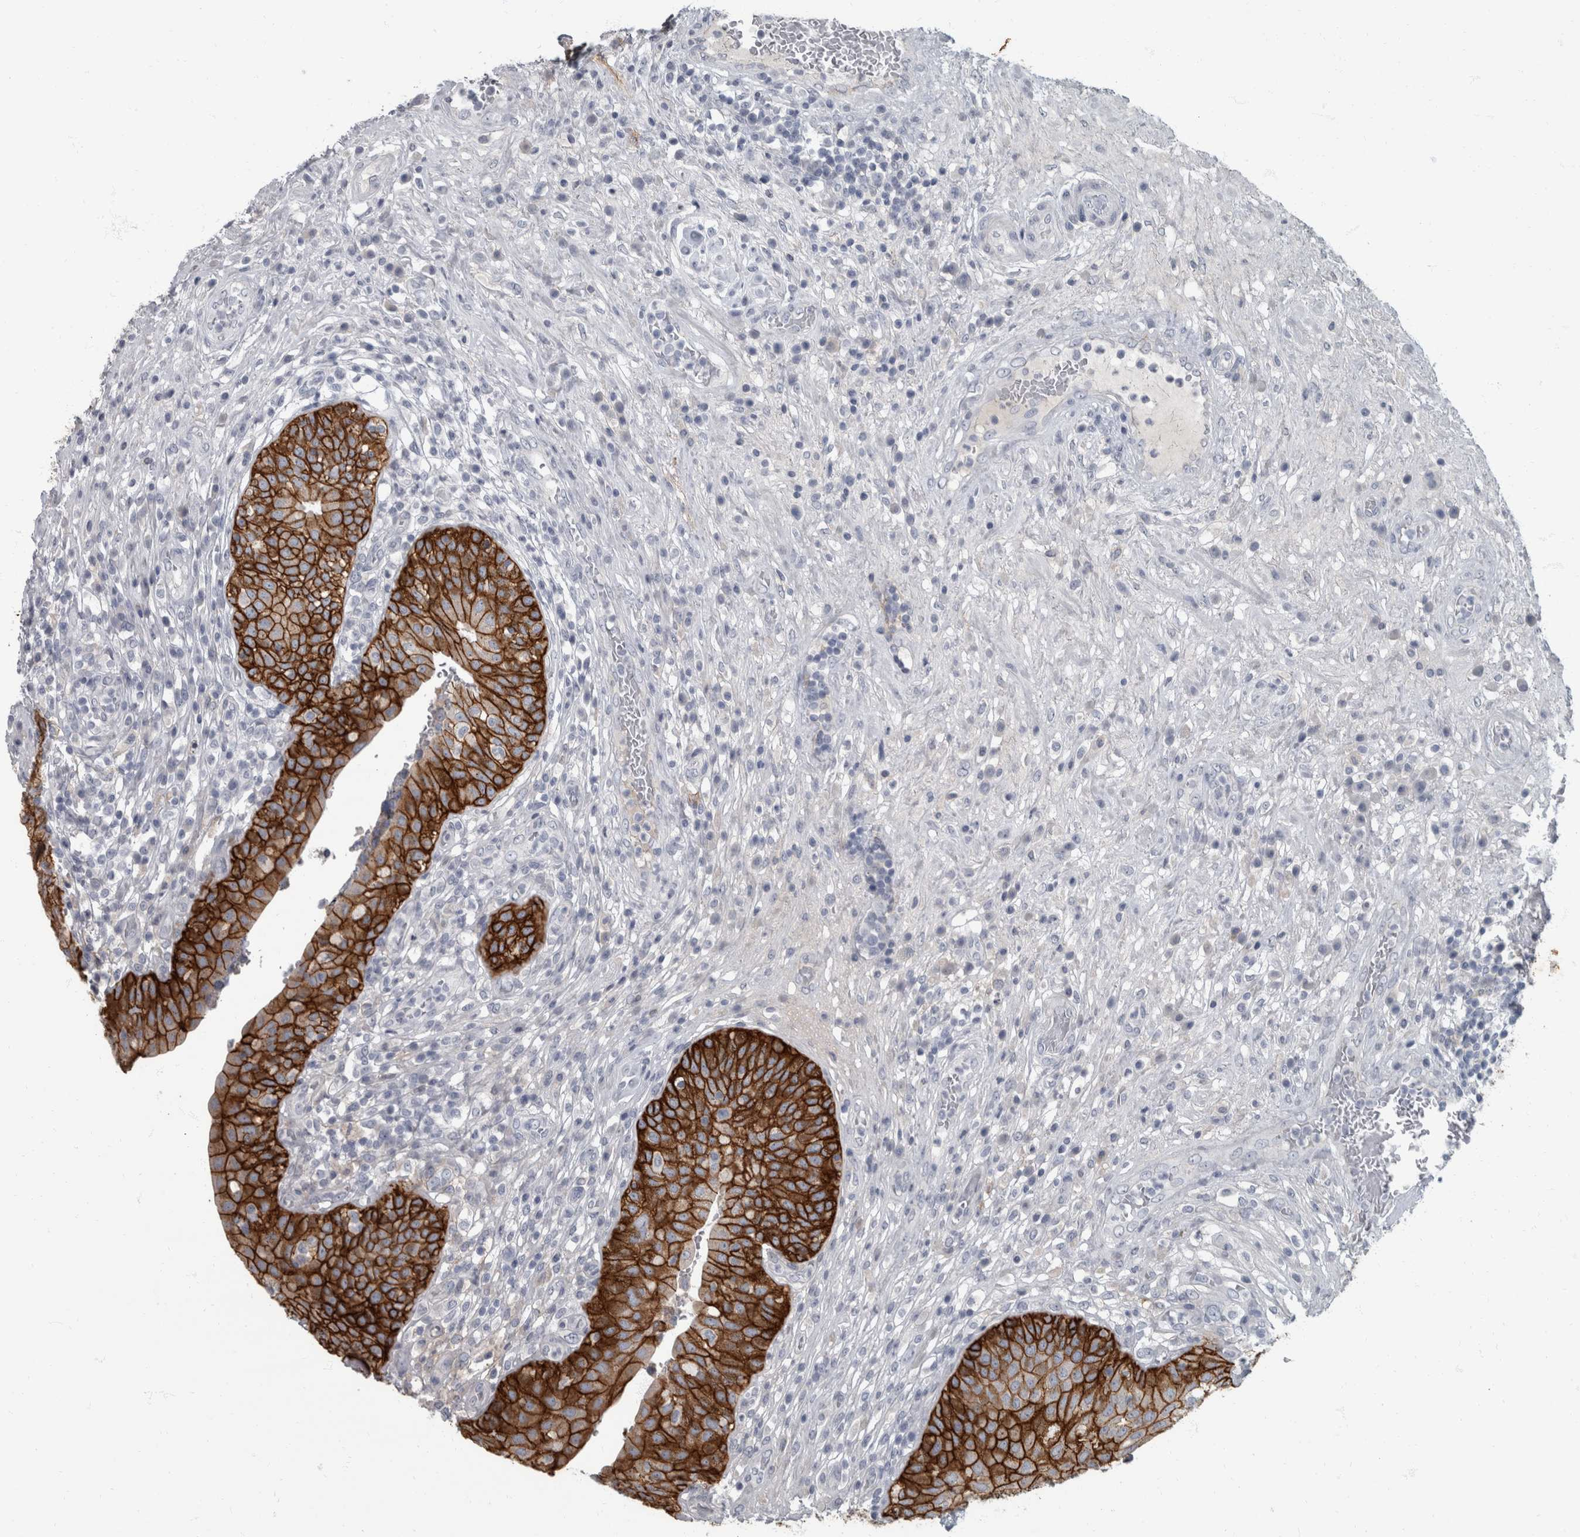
{"staining": {"intensity": "strong", "quantity": ">75%", "location": "cytoplasmic/membranous"}, "tissue": "urinary bladder", "cell_type": "Urothelial cells", "image_type": "normal", "snomed": [{"axis": "morphology", "description": "Normal tissue, NOS"}, {"axis": "topography", "description": "Urinary bladder"}], "caption": "Immunohistochemical staining of unremarkable human urinary bladder exhibits >75% levels of strong cytoplasmic/membranous protein expression in about >75% of urothelial cells. The protein of interest is shown in brown color, while the nuclei are stained blue.", "gene": "DSG2", "patient": {"sex": "female", "age": 62}}